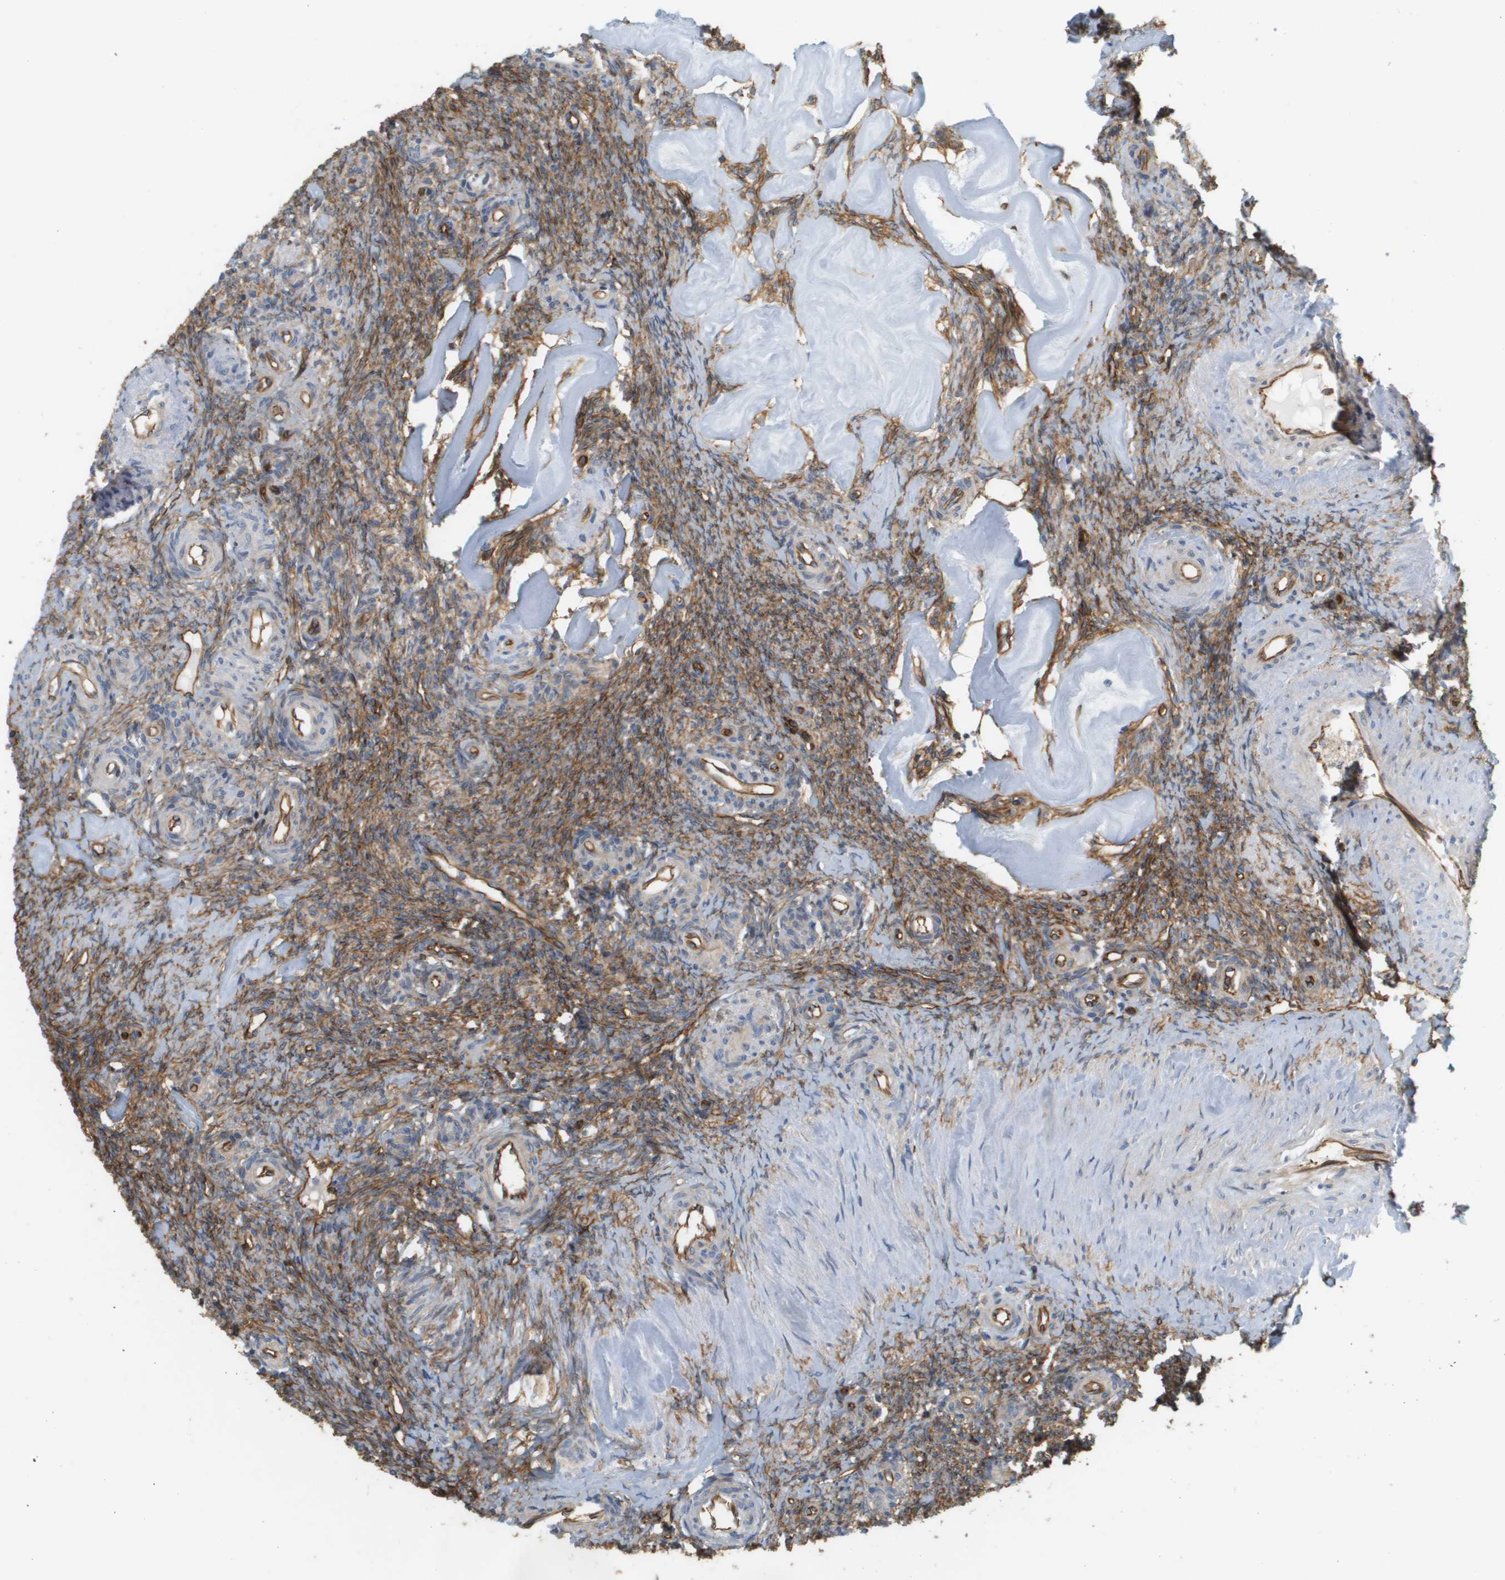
{"staining": {"intensity": "moderate", "quantity": ">75%", "location": "cytoplasmic/membranous"}, "tissue": "ovary", "cell_type": "Ovarian stroma cells", "image_type": "normal", "snomed": [{"axis": "morphology", "description": "Normal tissue, NOS"}, {"axis": "topography", "description": "Ovary"}], "caption": "Unremarkable ovary shows moderate cytoplasmic/membranous staining in approximately >75% of ovarian stroma cells.", "gene": "SGMS2", "patient": {"sex": "female", "age": 41}}